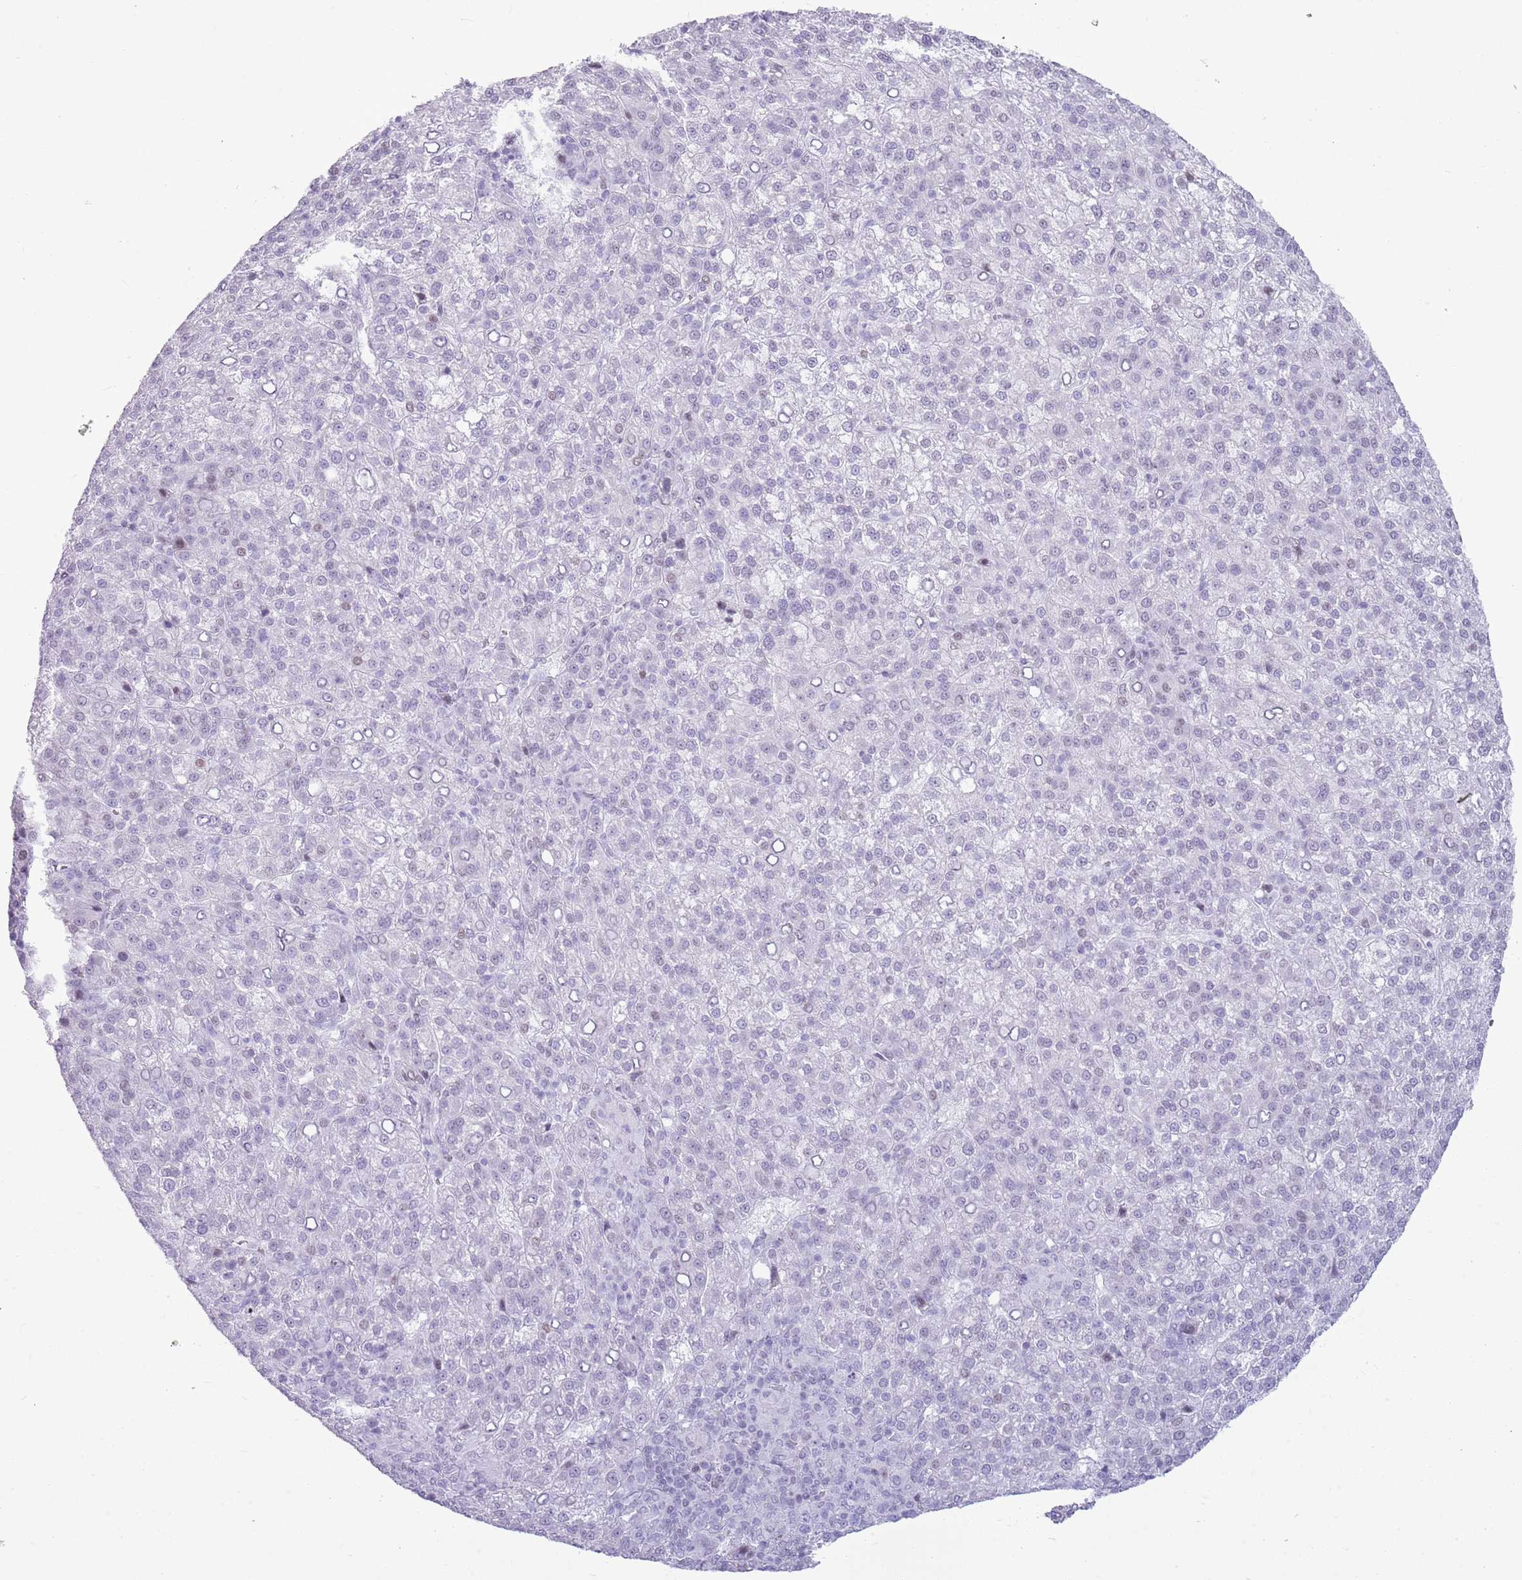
{"staining": {"intensity": "negative", "quantity": "none", "location": "none"}, "tissue": "liver cancer", "cell_type": "Tumor cells", "image_type": "cancer", "snomed": [{"axis": "morphology", "description": "Carcinoma, Hepatocellular, NOS"}, {"axis": "topography", "description": "Liver"}], "caption": "This is an immunohistochemistry image of liver cancer. There is no expression in tumor cells.", "gene": "ASIP", "patient": {"sex": "female", "age": 58}}